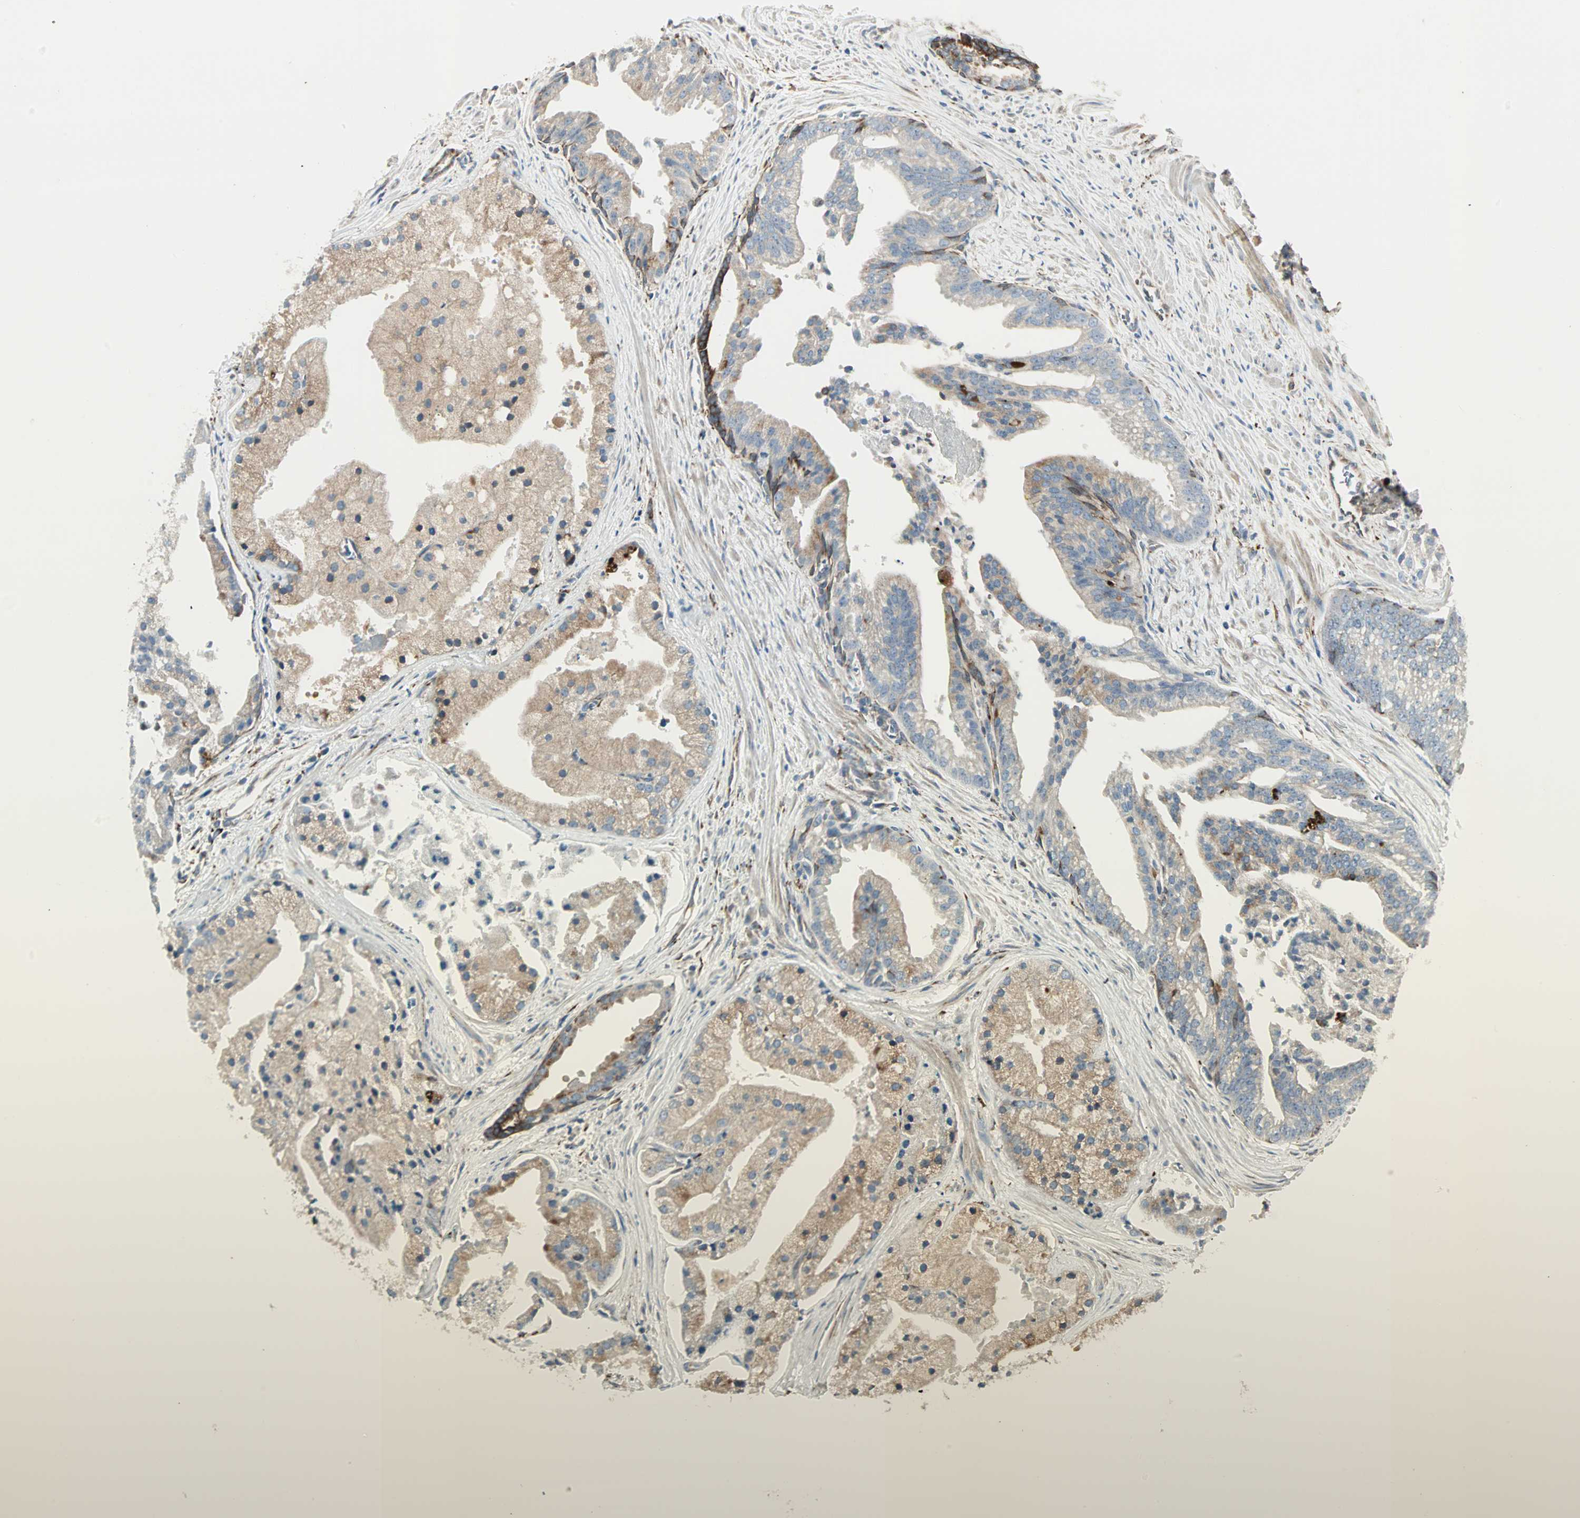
{"staining": {"intensity": "moderate", "quantity": ">75%", "location": "cytoplasmic/membranous"}, "tissue": "prostate cancer", "cell_type": "Tumor cells", "image_type": "cancer", "snomed": [{"axis": "morphology", "description": "Adenocarcinoma, High grade"}, {"axis": "topography", "description": "Prostate"}], "caption": "High-power microscopy captured an immunohistochemistry (IHC) image of high-grade adenocarcinoma (prostate), revealing moderate cytoplasmic/membranous expression in approximately >75% of tumor cells.", "gene": "H6PD", "patient": {"sex": "male", "age": 67}}